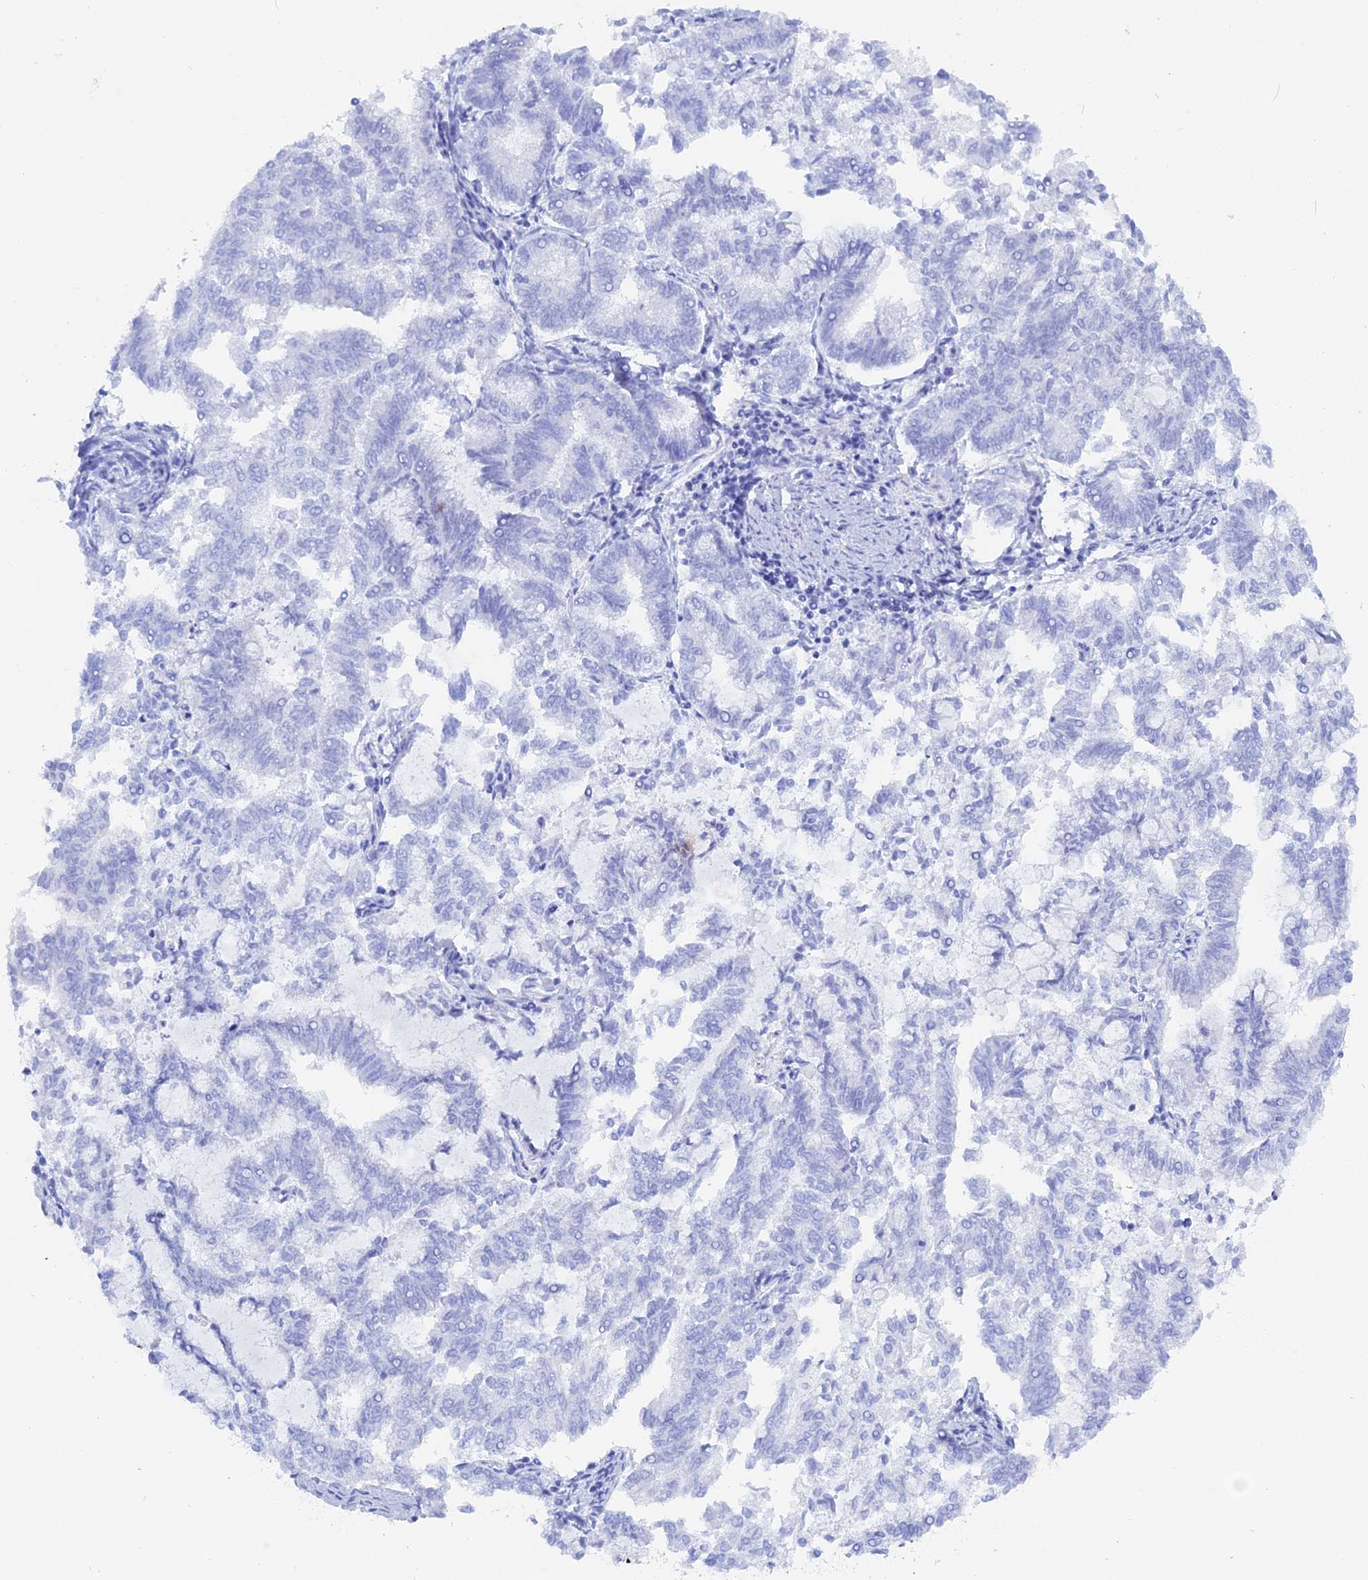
{"staining": {"intensity": "negative", "quantity": "none", "location": "none"}, "tissue": "endometrial cancer", "cell_type": "Tumor cells", "image_type": "cancer", "snomed": [{"axis": "morphology", "description": "Adenocarcinoma, NOS"}, {"axis": "topography", "description": "Endometrium"}], "caption": "An immunohistochemistry photomicrograph of endometrial adenocarcinoma is shown. There is no staining in tumor cells of endometrial adenocarcinoma.", "gene": "ADGRA1", "patient": {"sex": "female", "age": 79}}